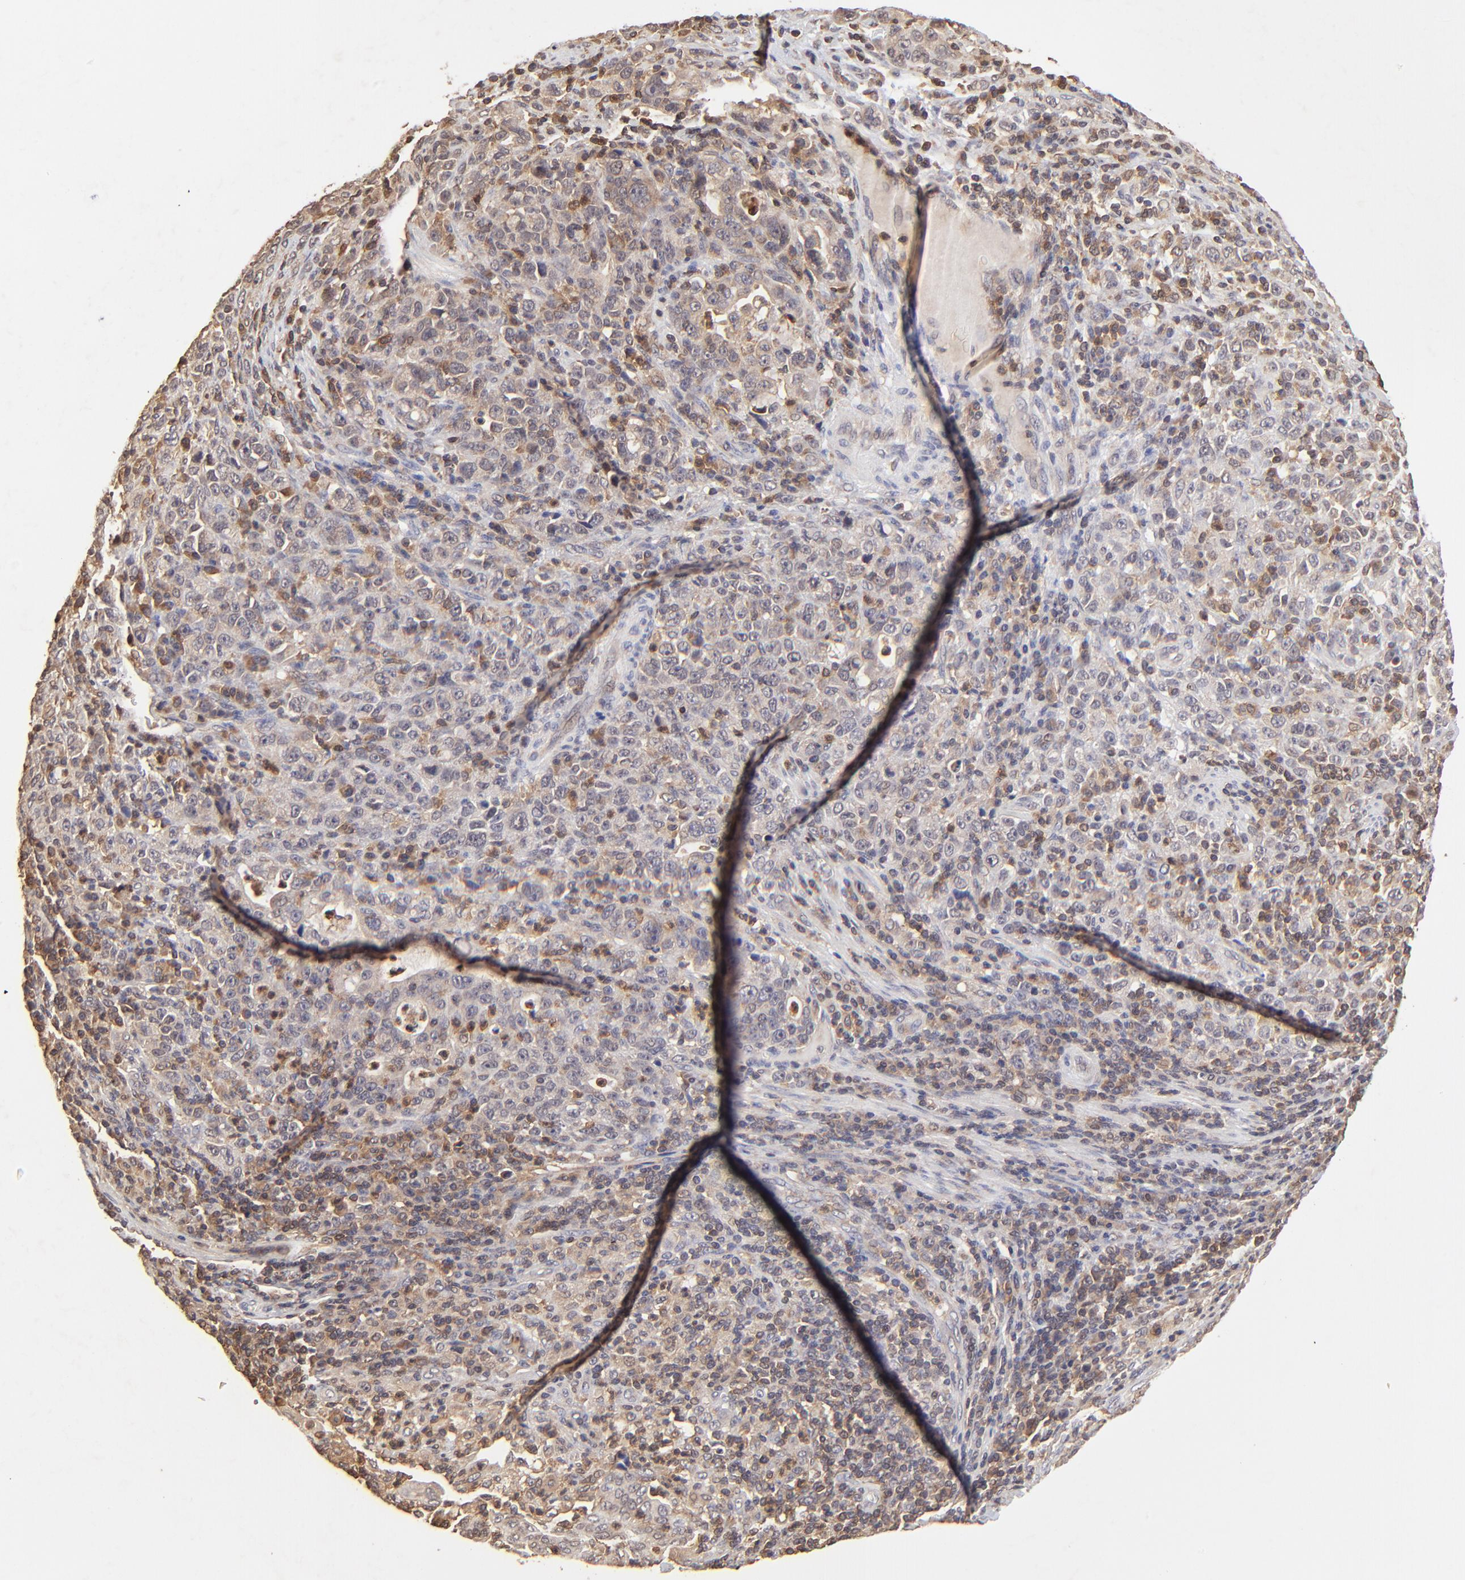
{"staining": {"intensity": "moderate", "quantity": ">75%", "location": "cytoplasmic/membranous"}, "tissue": "stomach cancer", "cell_type": "Tumor cells", "image_type": "cancer", "snomed": [{"axis": "morphology", "description": "Adenocarcinoma, NOS"}, {"axis": "topography", "description": "Stomach, upper"}], "caption": "Stomach cancer stained for a protein (brown) shows moderate cytoplasmic/membranous positive staining in about >75% of tumor cells.", "gene": "STON2", "patient": {"sex": "female", "age": 50}}